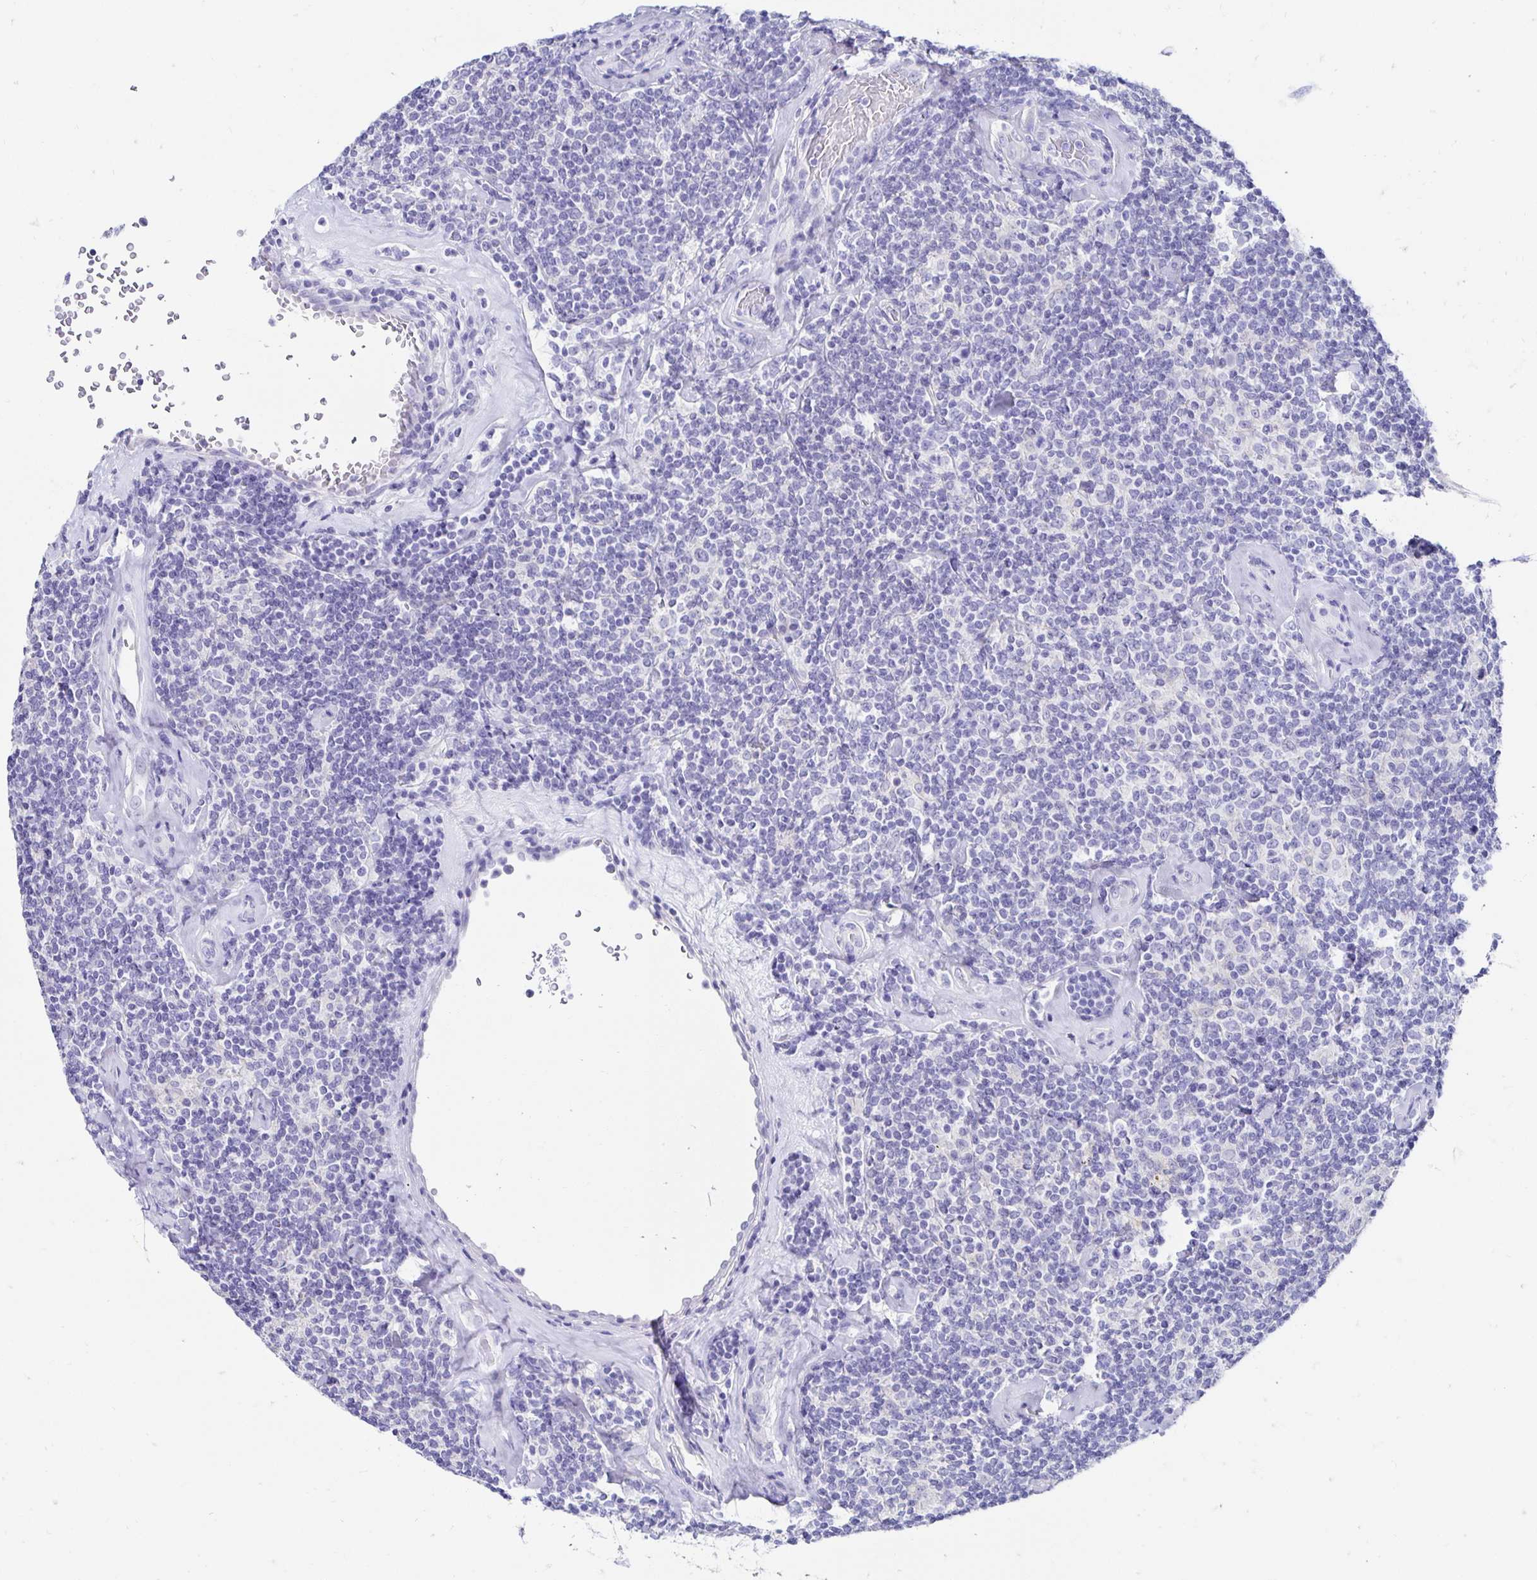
{"staining": {"intensity": "negative", "quantity": "none", "location": "none"}, "tissue": "lymphoma", "cell_type": "Tumor cells", "image_type": "cancer", "snomed": [{"axis": "morphology", "description": "Malignant lymphoma, non-Hodgkin's type, Low grade"}, {"axis": "topography", "description": "Lymph node"}], "caption": "Tumor cells are negative for protein expression in human malignant lymphoma, non-Hodgkin's type (low-grade). The staining is performed using DAB brown chromogen with nuclei counter-stained in using hematoxylin.", "gene": "CA9", "patient": {"sex": "female", "age": 56}}